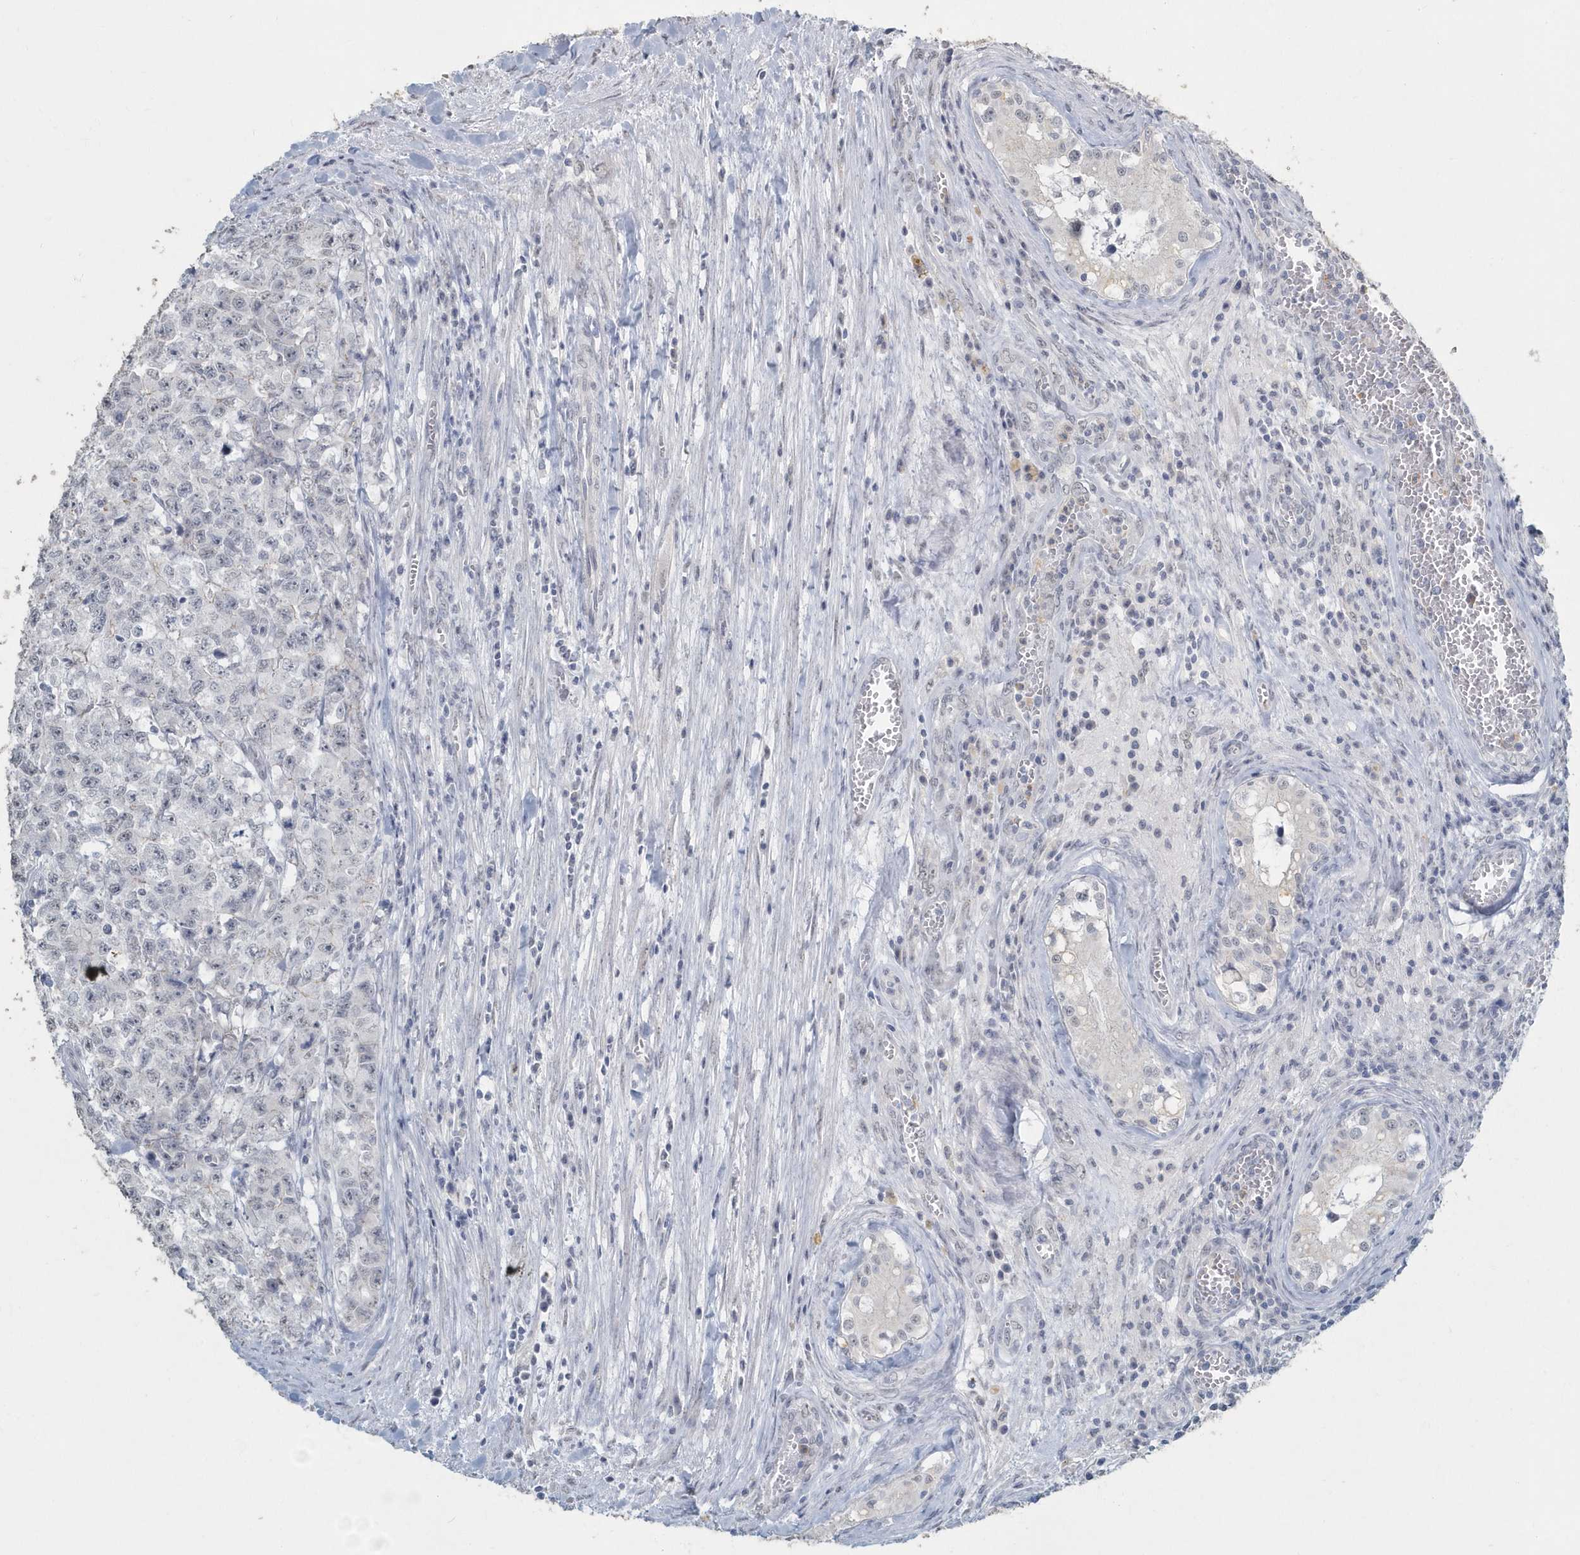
{"staining": {"intensity": "negative", "quantity": "none", "location": "none"}, "tissue": "testis cancer", "cell_type": "Tumor cells", "image_type": "cancer", "snomed": [{"axis": "morphology", "description": "Carcinoma, Embryonal, NOS"}, {"axis": "topography", "description": "Testis"}], "caption": "A high-resolution photomicrograph shows IHC staining of testis embryonal carcinoma, which reveals no significant expression in tumor cells.", "gene": "MYOT", "patient": {"sex": "male", "age": 28}}